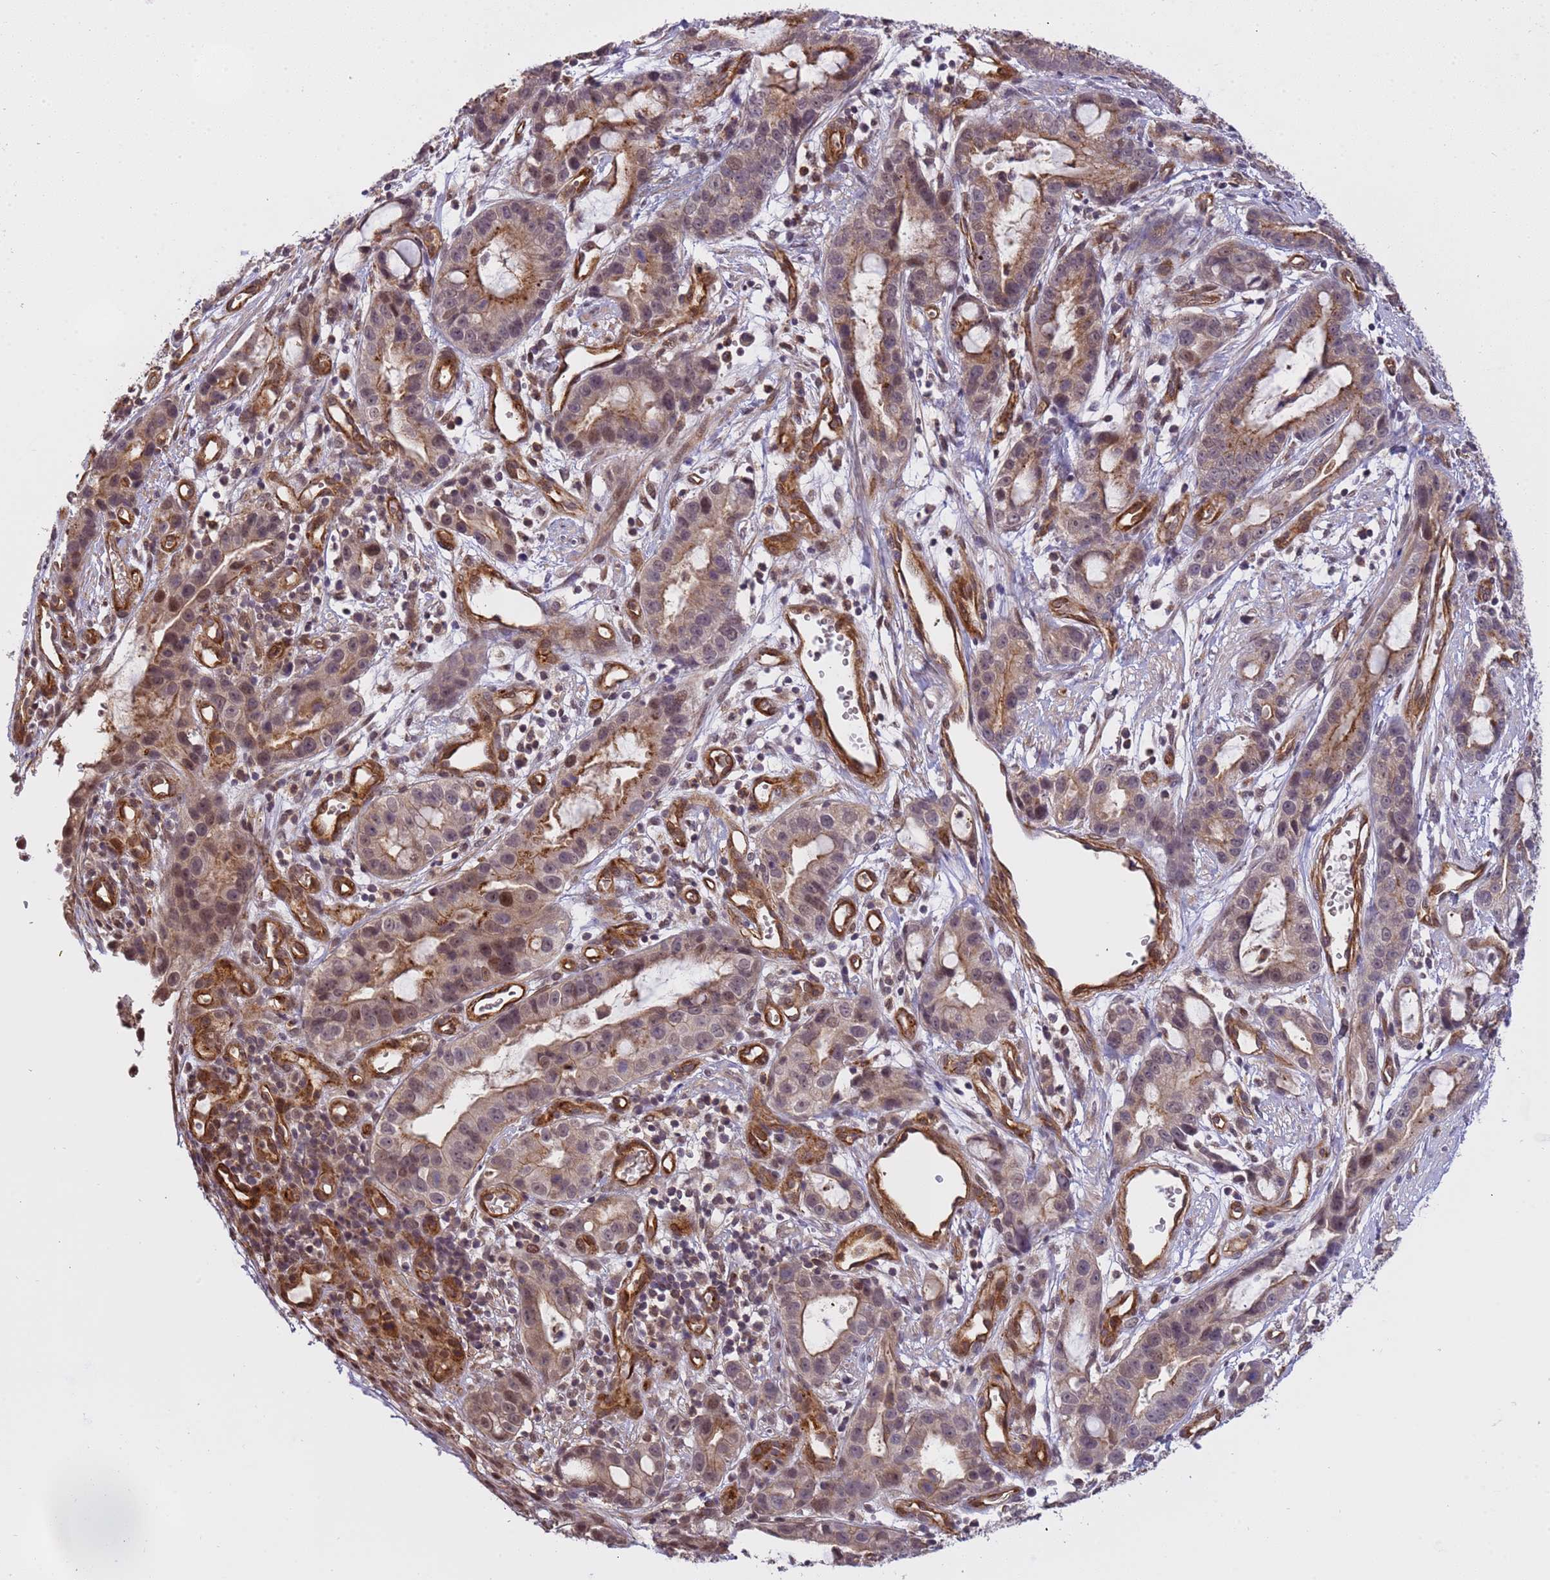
{"staining": {"intensity": "moderate", "quantity": "25%-75%", "location": "cytoplasmic/membranous,nuclear"}, "tissue": "stomach cancer", "cell_type": "Tumor cells", "image_type": "cancer", "snomed": [{"axis": "morphology", "description": "Adenocarcinoma, NOS"}, {"axis": "topography", "description": "Stomach"}], "caption": "Brown immunohistochemical staining in stomach cancer shows moderate cytoplasmic/membranous and nuclear expression in approximately 25%-75% of tumor cells.", "gene": "EMC2", "patient": {"sex": "male", "age": 55}}